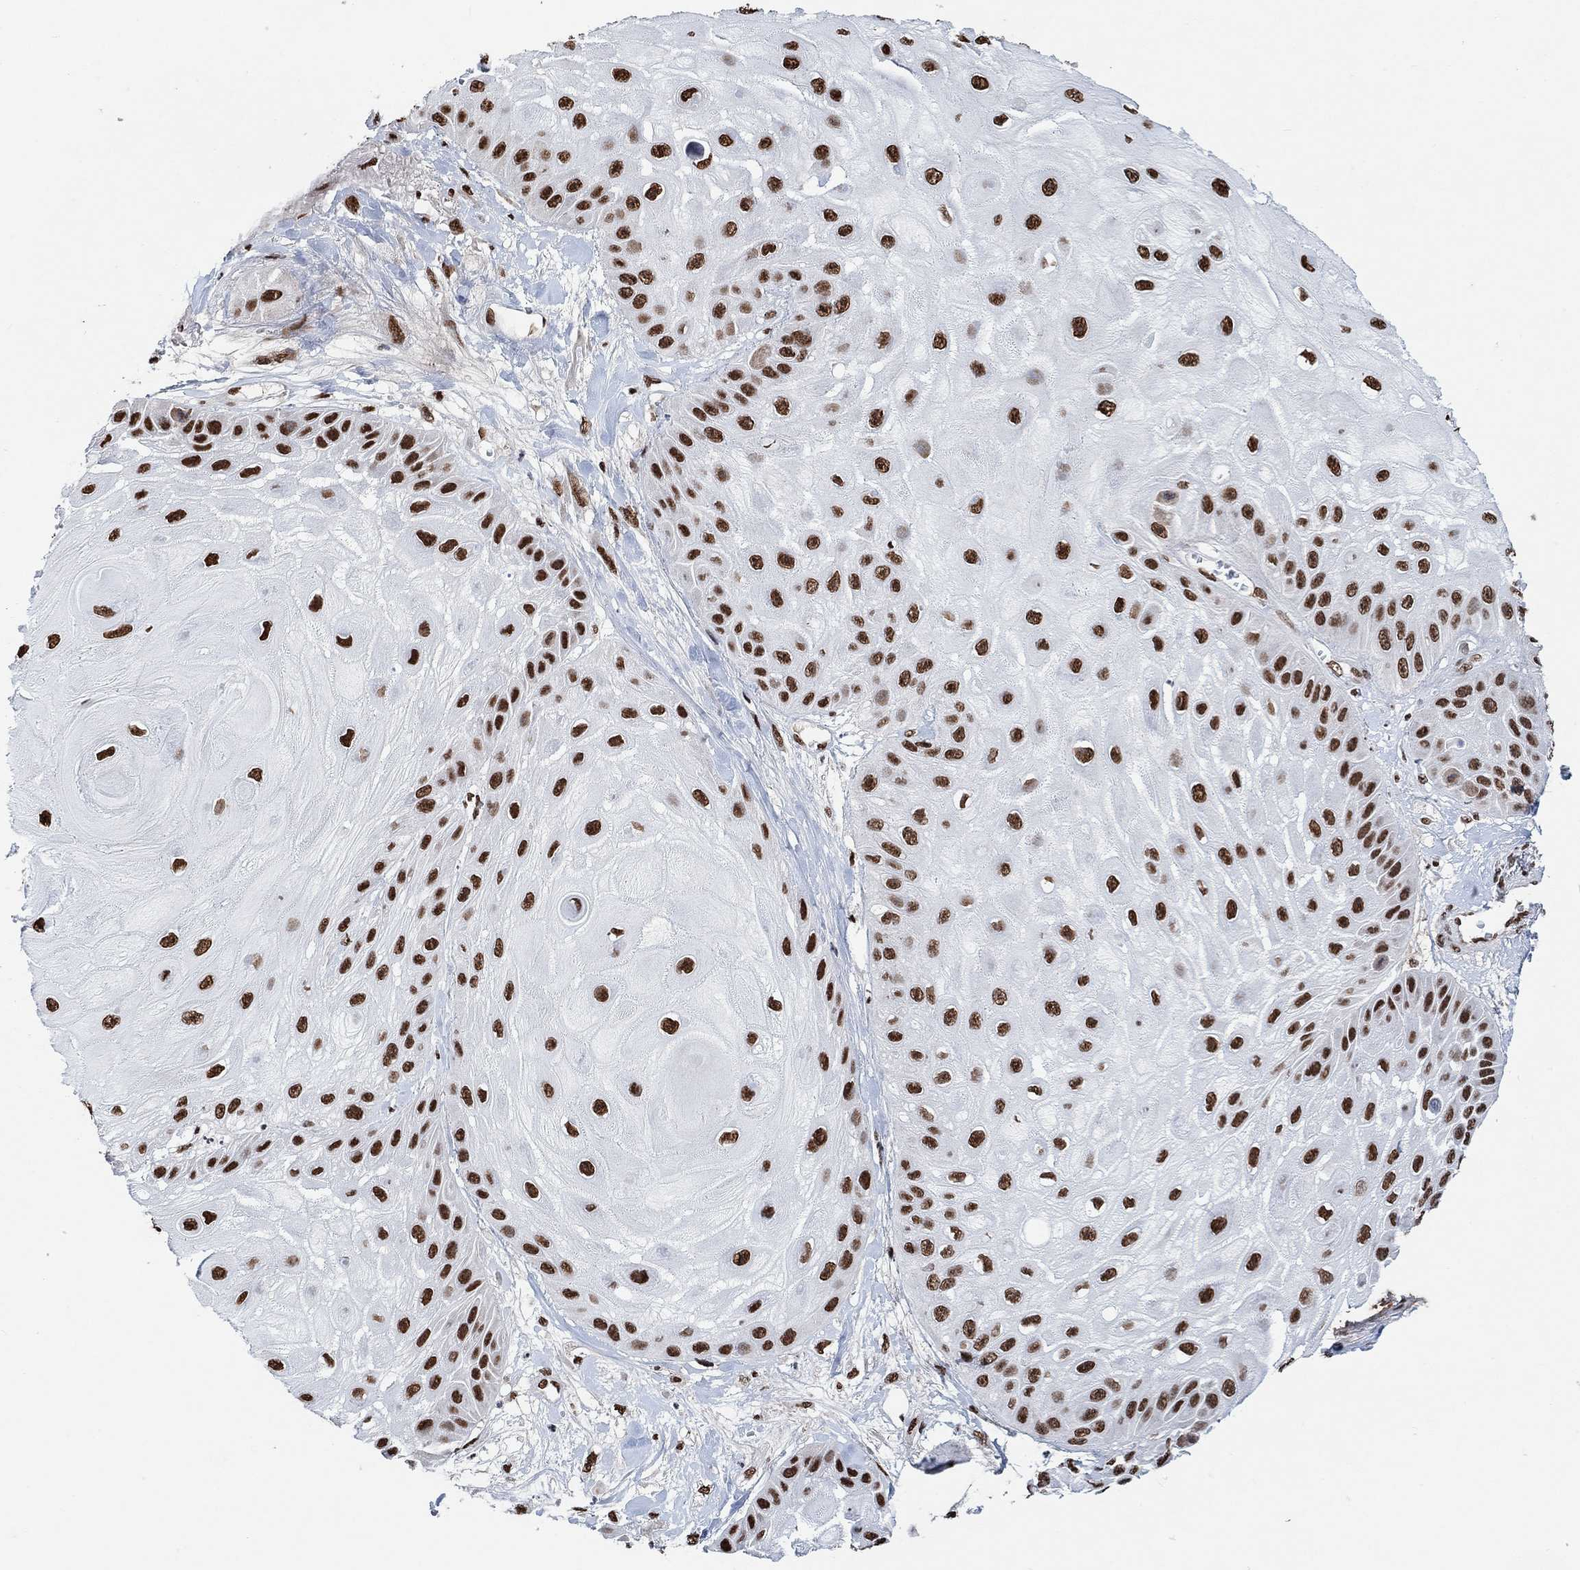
{"staining": {"intensity": "strong", "quantity": ">75%", "location": "nuclear"}, "tissue": "skin cancer", "cell_type": "Tumor cells", "image_type": "cancer", "snomed": [{"axis": "morphology", "description": "Normal tissue, NOS"}, {"axis": "morphology", "description": "Squamous cell carcinoma, NOS"}, {"axis": "topography", "description": "Skin"}], "caption": "IHC photomicrograph of neoplastic tissue: skin squamous cell carcinoma stained using immunohistochemistry (IHC) displays high levels of strong protein expression localized specifically in the nuclear of tumor cells, appearing as a nuclear brown color.", "gene": "USP39", "patient": {"sex": "male", "age": 79}}